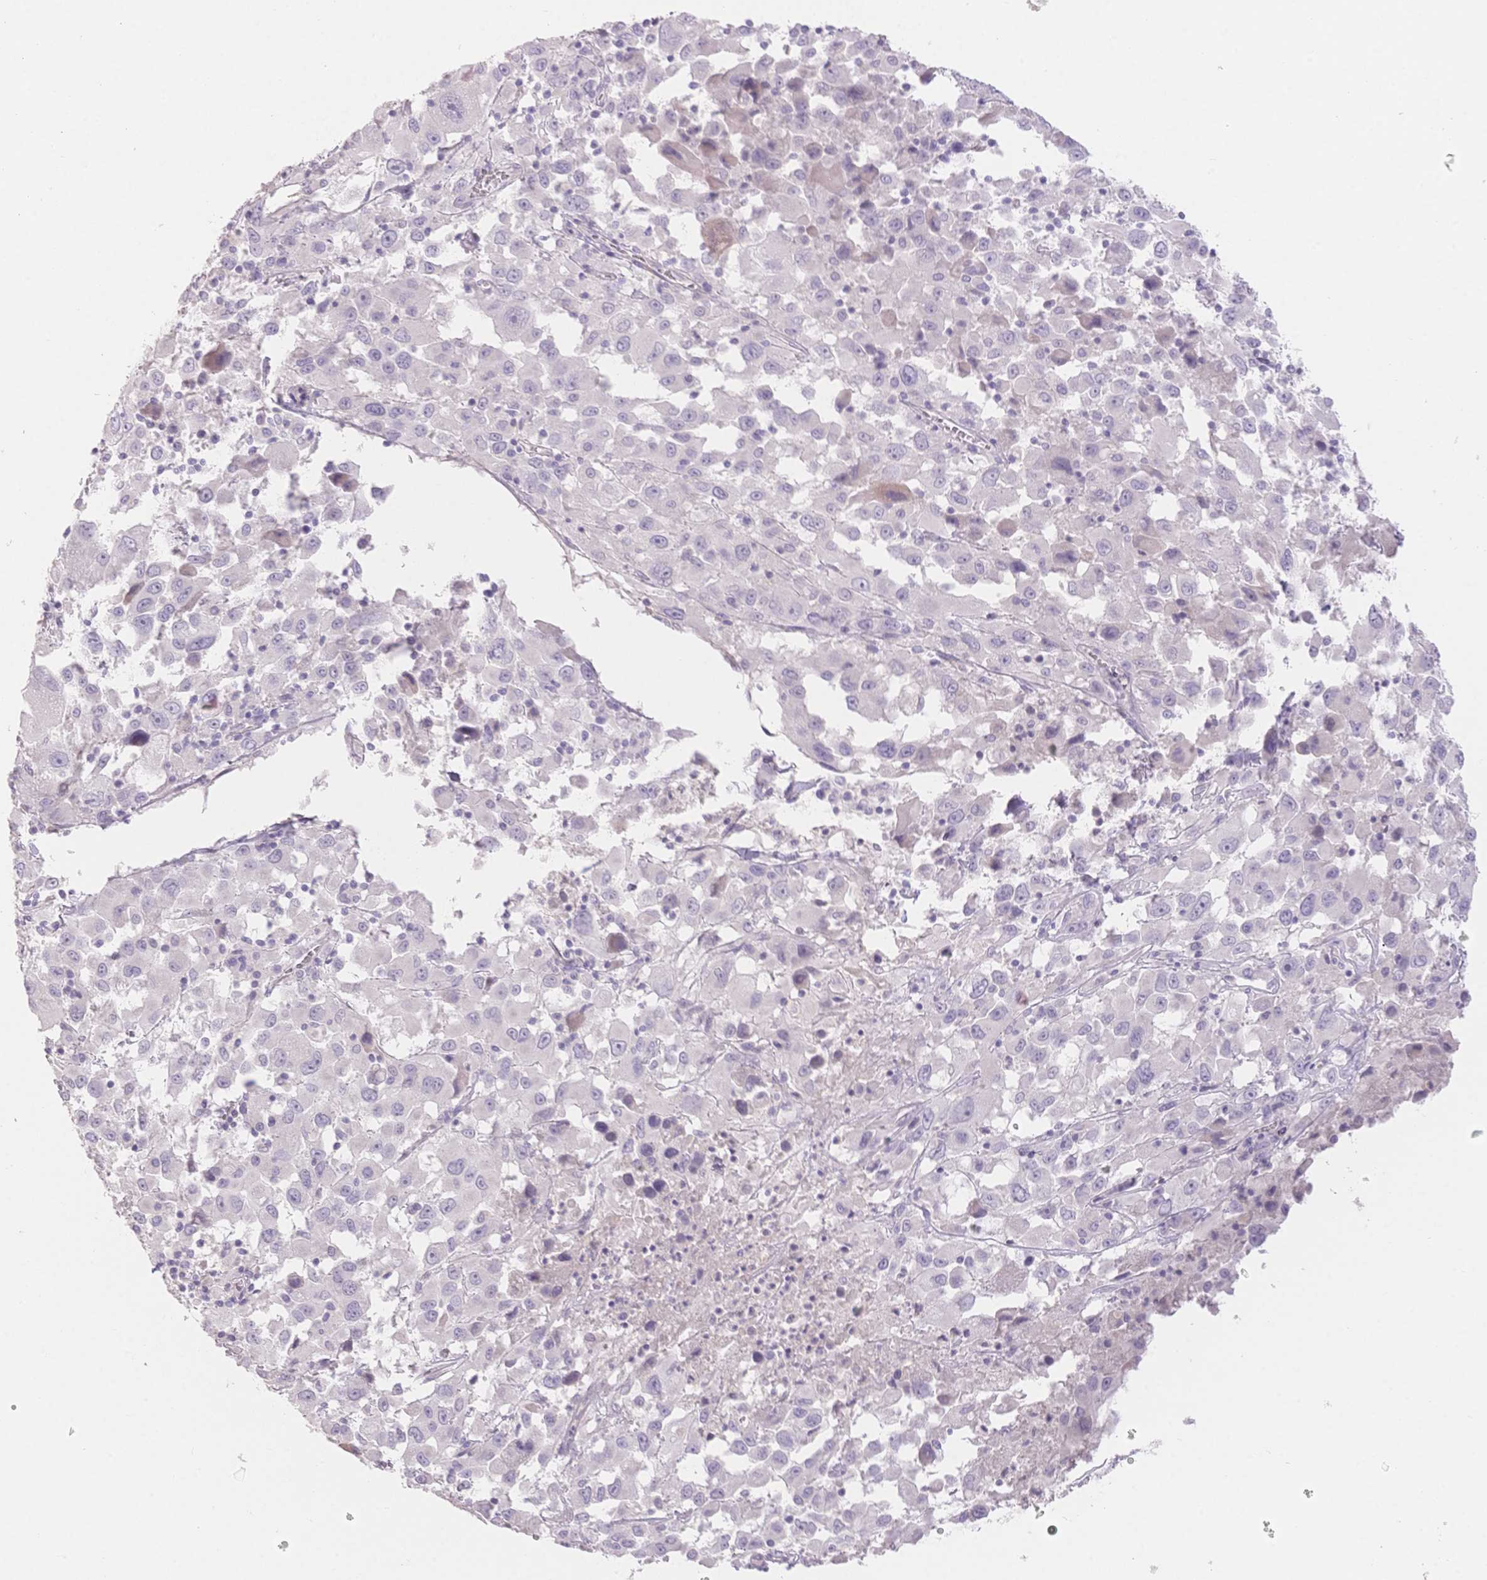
{"staining": {"intensity": "negative", "quantity": "none", "location": "none"}, "tissue": "melanoma", "cell_type": "Tumor cells", "image_type": "cancer", "snomed": [{"axis": "morphology", "description": "Malignant melanoma, Metastatic site"}, {"axis": "topography", "description": "Soft tissue"}], "caption": "This is an IHC micrograph of human malignant melanoma (metastatic site). There is no expression in tumor cells.", "gene": "SUV39H2", "patient": {"sex": "male", "age": 50}}